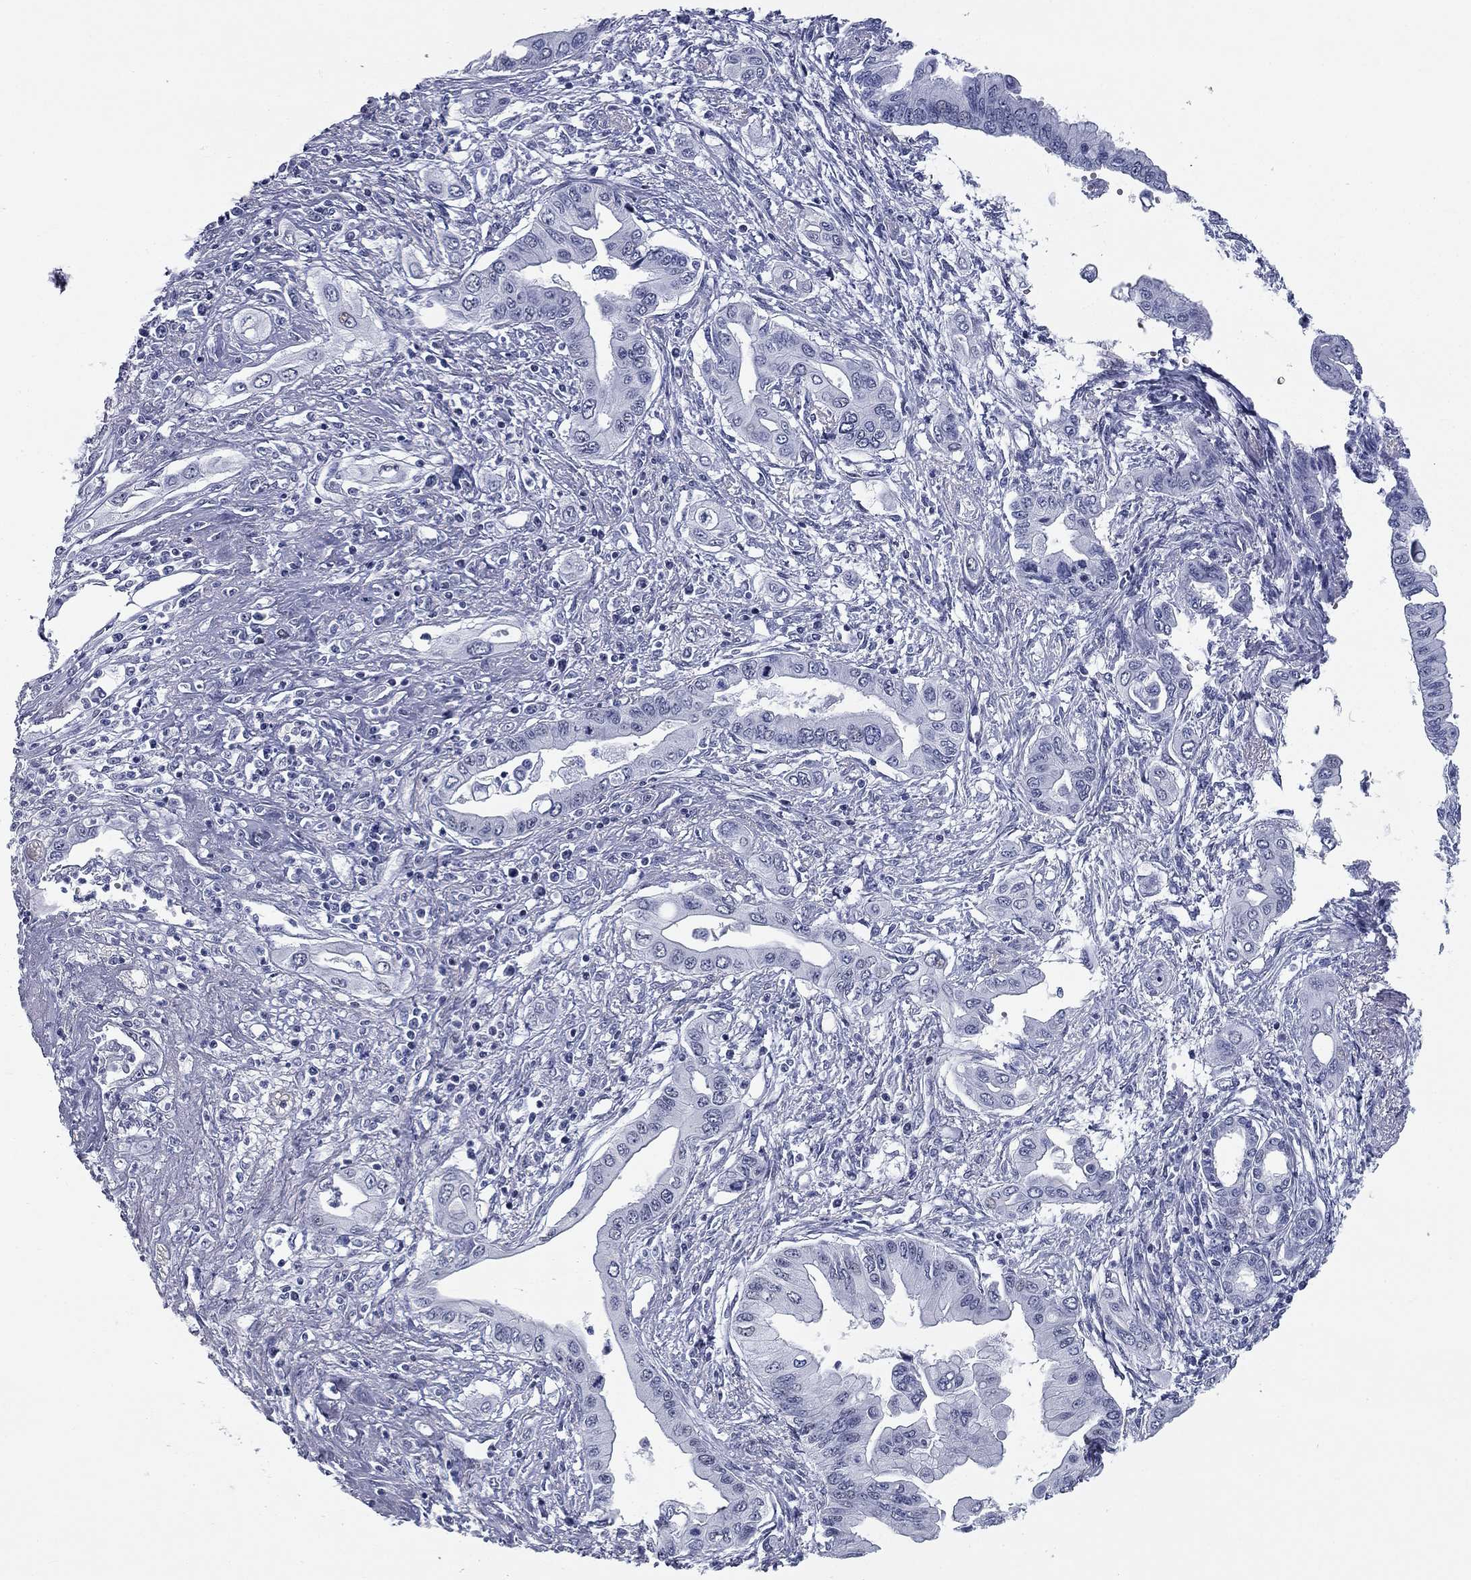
{"staining": {"intensity": "negative", "quantity": "none", "location": "none"}, "tissue": "pancreatic cancer", "cell_type": "Tumor cells", "image_type": "cancer", "snomed": [{"axis": "morphology", "description": "Adenocarcinoma, NOS"}, {"axis": "topography", "description": "Pancreas"}], "caption": "A high-resolution photomicrograph shows immunohistochemistry staining of pancreatic adenocarcinoma, which displays no significant positivity in tumor cells.", "gene": "ASF1B", "patient": {"sex": "female", "age": 62}}